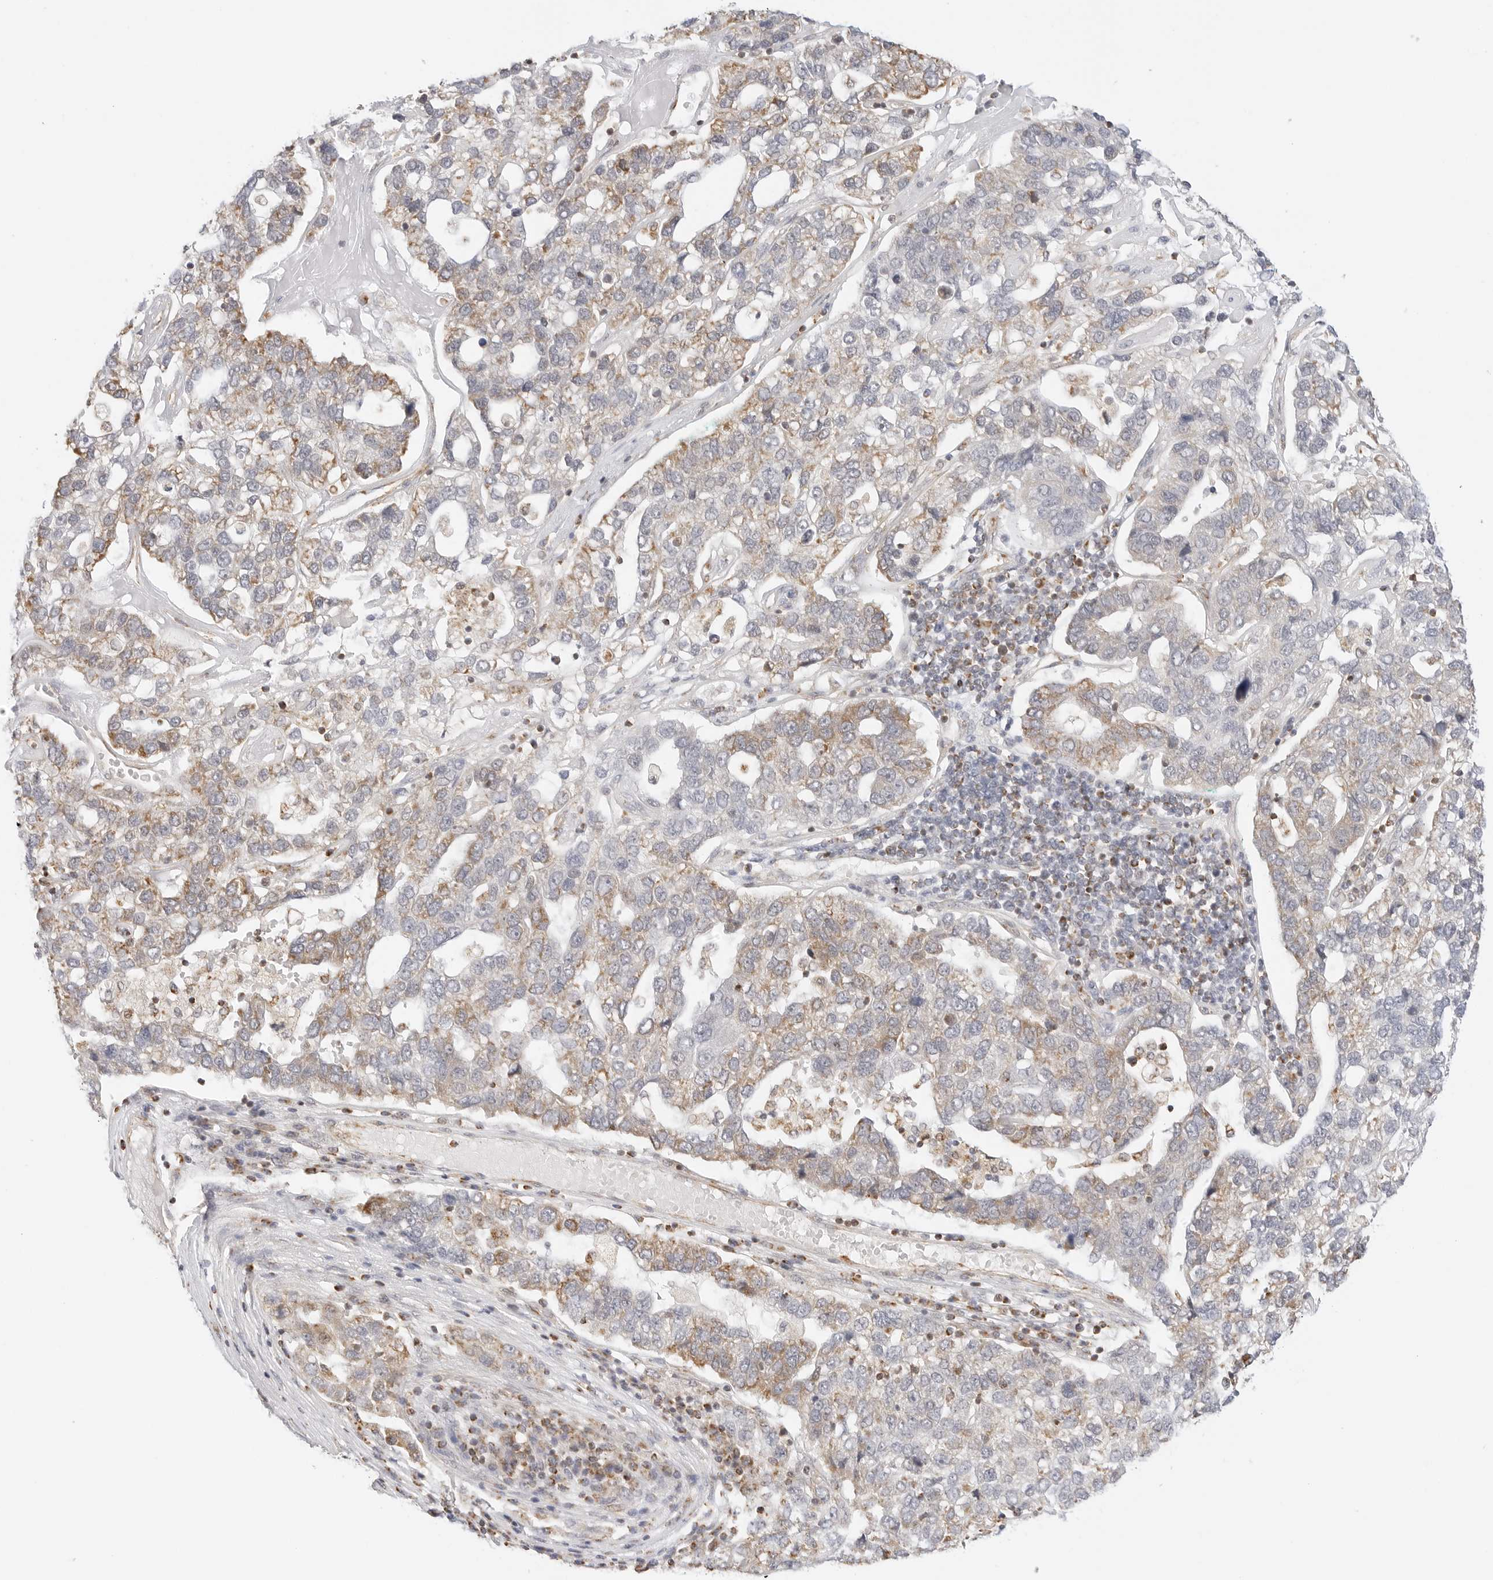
{"staining": {"intensity": "moderate", "quantity": "<25%", "location": "cytoplasmic/membranous"}, "tissue": "pancreatic cancer", "cell_type": "Tumor cells", "image_type": "cancer", "snomed": [{"axis": "morphology", "description": "Adenocarcinoma, NOS"}, {"axis": "topography", "description": "Pancreas"}], "caption": "Immunohistochemistry (IHC) histopathology image of neoplastic tissue: human pancreatic cancer stained using immunohistochemistry shows low levels of moderate protein expression localized specifically in the cytoplasmic/membranous of tumor cells, appearing as a cytoplasmic/membranous brown color.", "gene": "GORAB", "patient": {"sex": "female", "age": 61}}